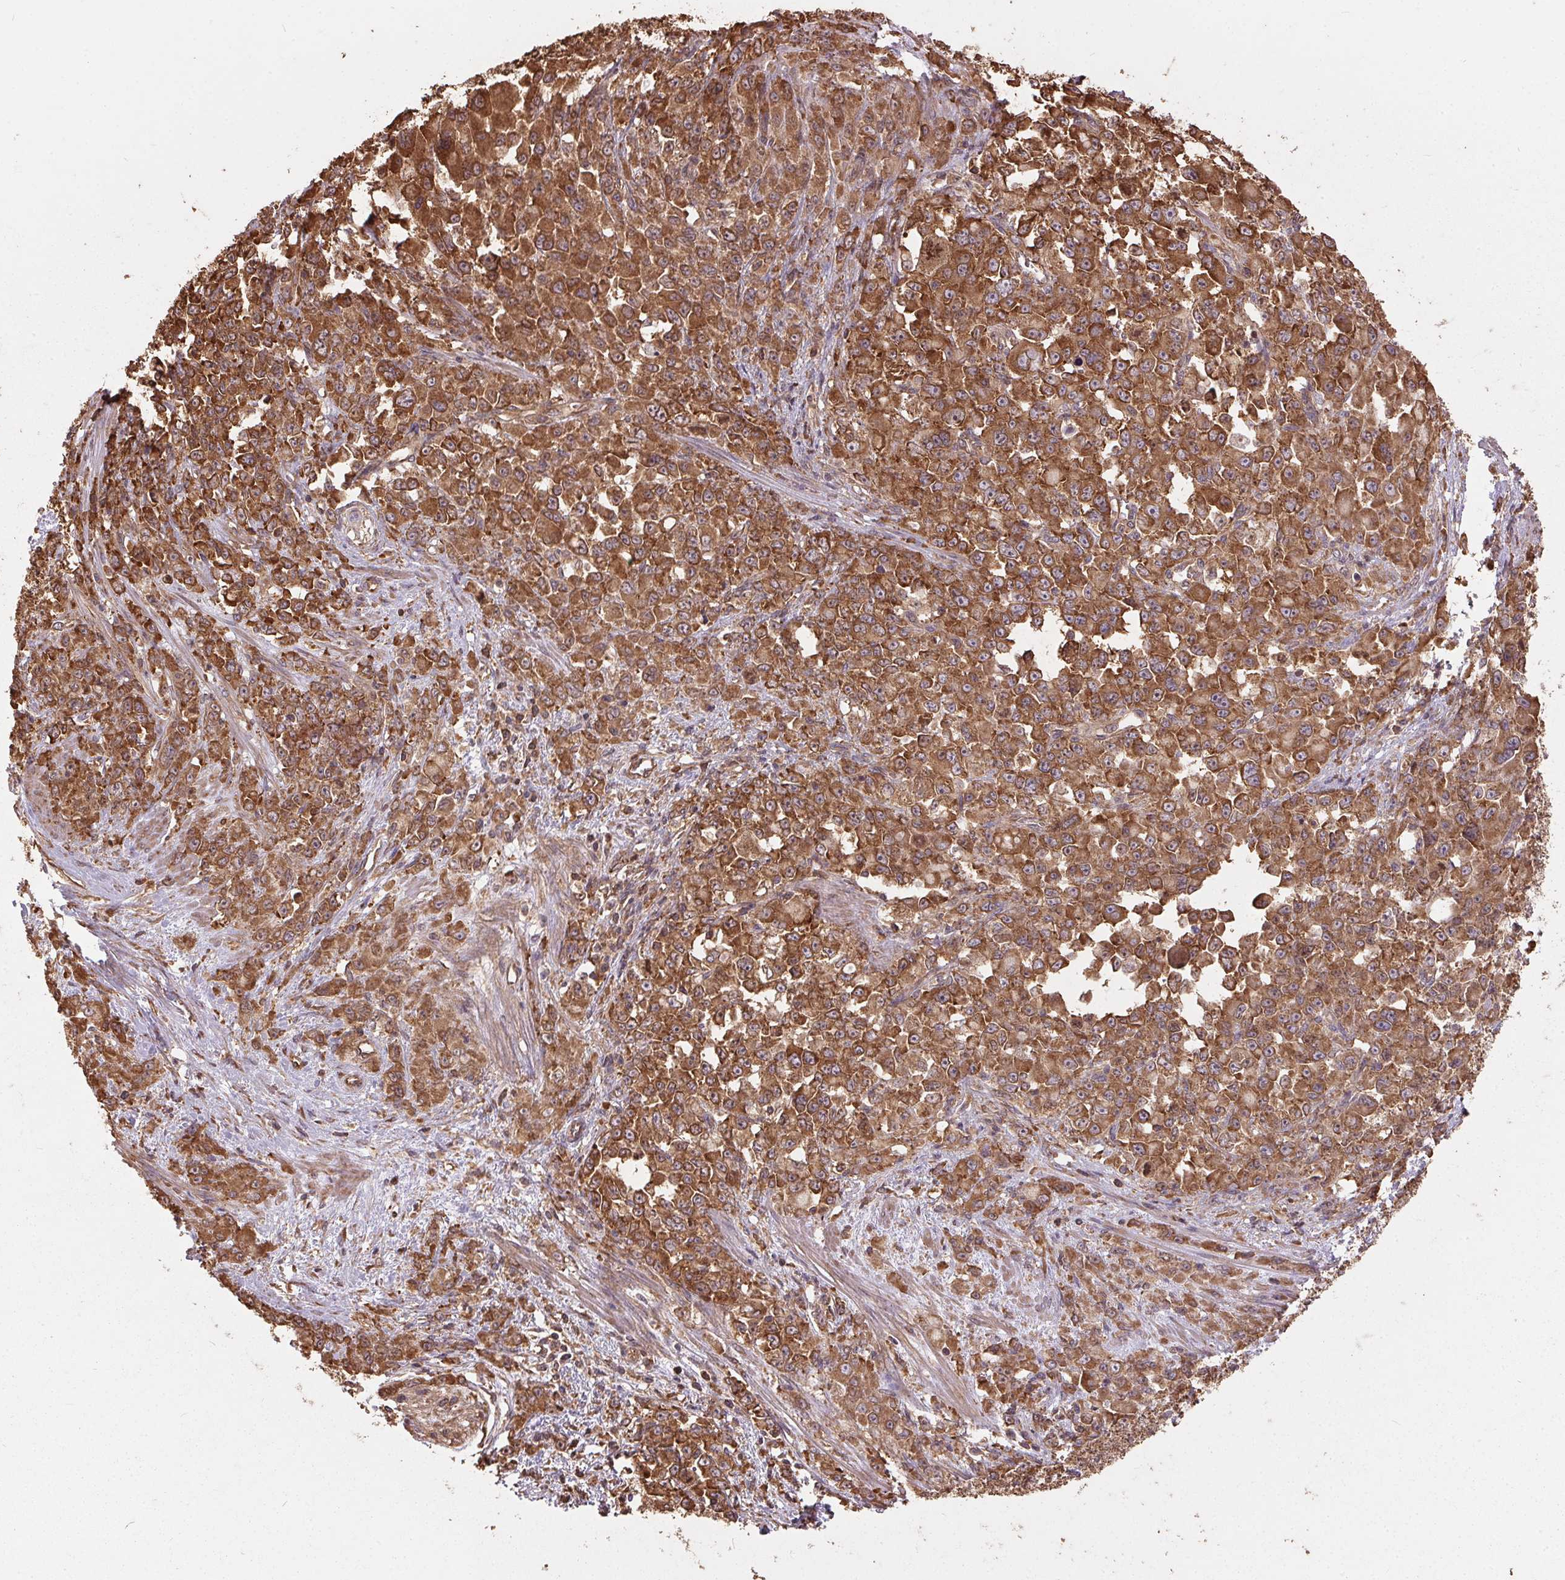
{"staining": {"intensity": "strong", "quantity": ">75%", "location": "cytoplasmic/membranous"}, "tissue": "stomach cancer", "cell_type": "Tumor cells", "image_type": "cancer", "snomed": [{"axis": "morphology", "description": "Adenocarcinoma, NOS"}, {"axis": "topography", "description": "Stomach"}], "caption": "This micrograph exhibits immunohistochemistry staining of human stomach adenocarcinoma, with high strong cytoplasmic/membranous staining in about >75% of tumor cells.", "gene": "EIF2S1", "patient": {"sex": "female", "age": 76}}